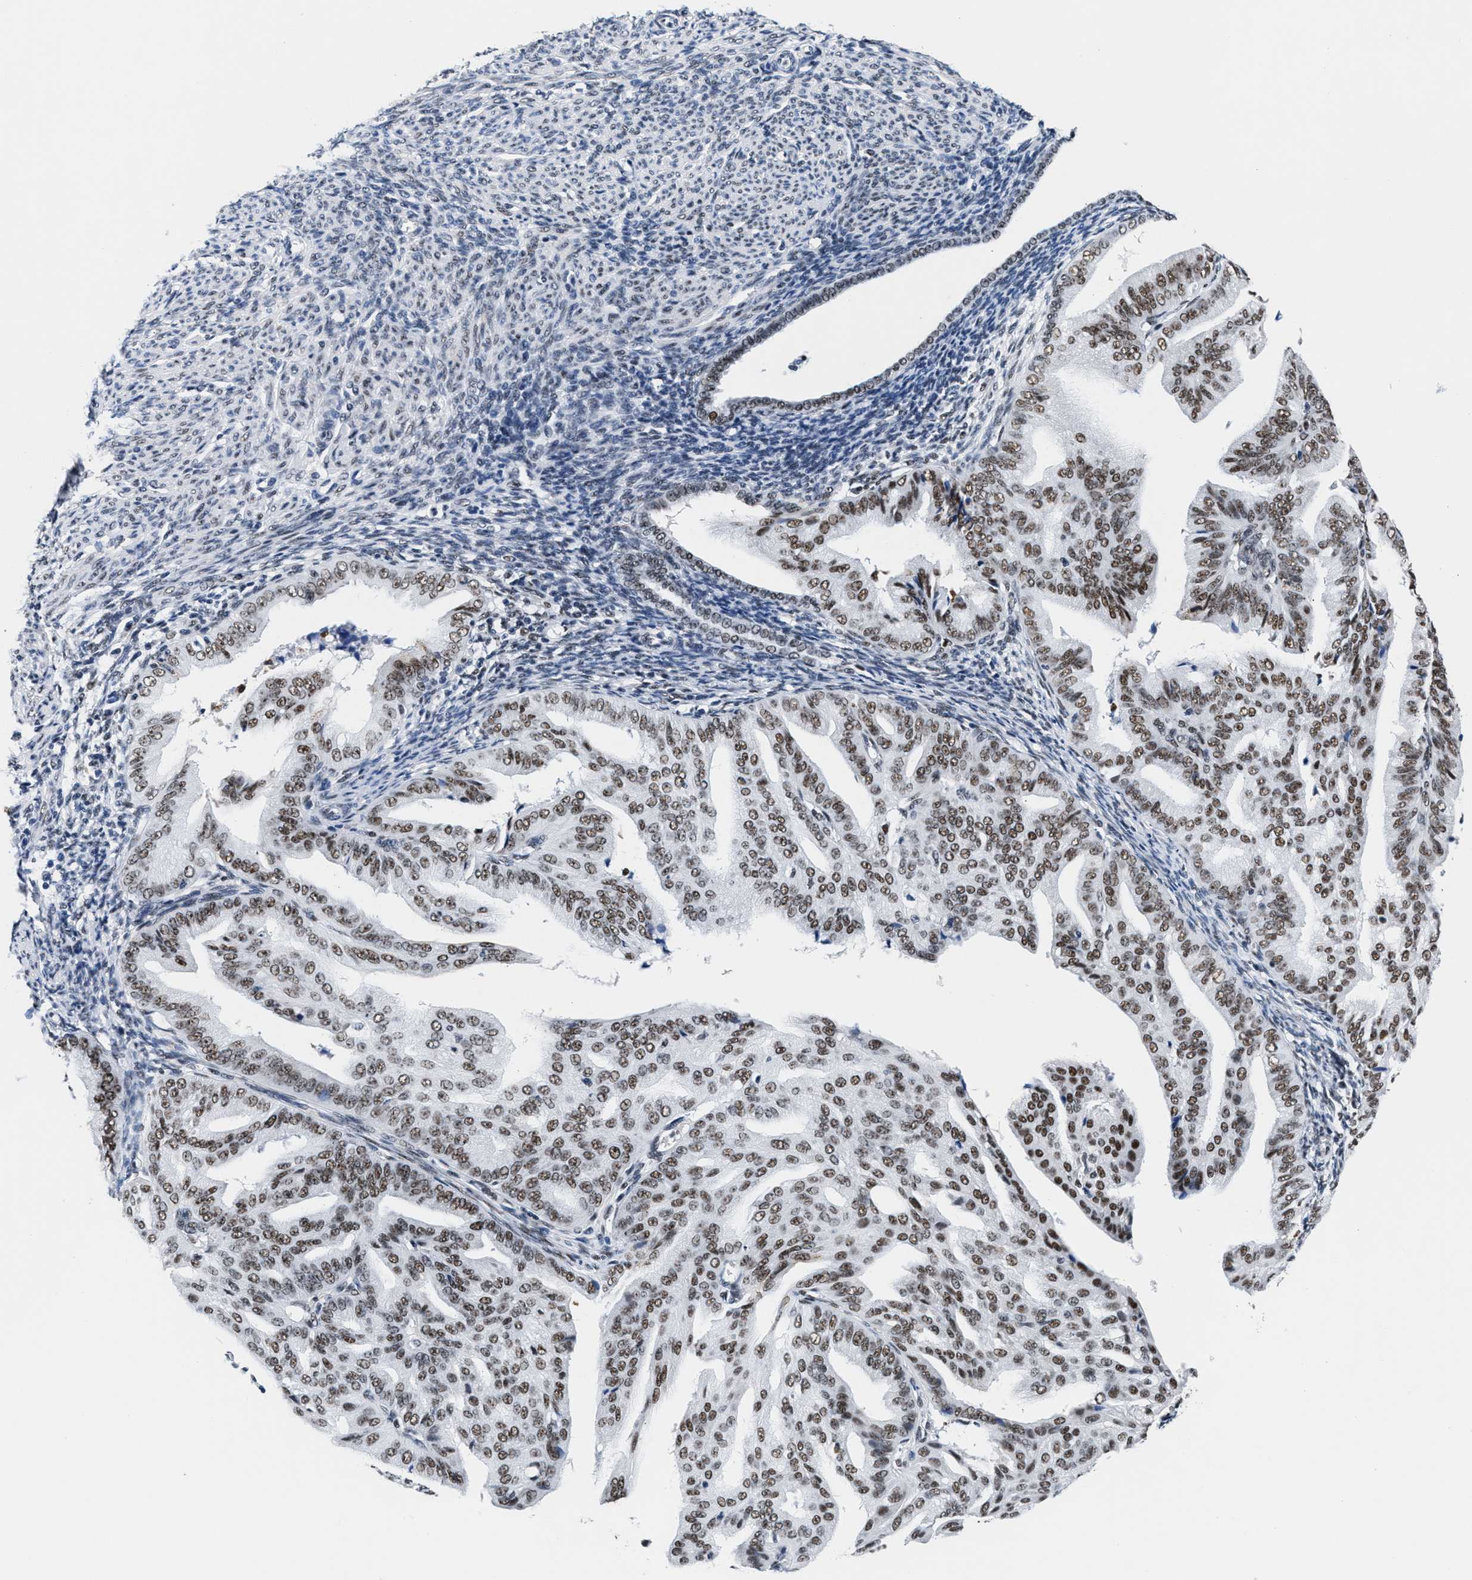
{"staining": {"intensity": "moderate", "quantity": ">75%", "location": "nuclear"}, "tissue": "endometrial cancer", "cell_type": "Tumor cells", "image_type": "cancer", "snomed": [{"axis": "morphology", "description": "Adenocarcinoma, NOS"}, {"axis": "topography", "description": "Endometrium"}], "caption": "Endometrial cancer (adenocarcinoma) stained for a protein (brown) displays moderate nuclear positive staining in about >75% of tumor cells.", "gene": "RAD50", "patient": {"sex": "female", "age": 58}}